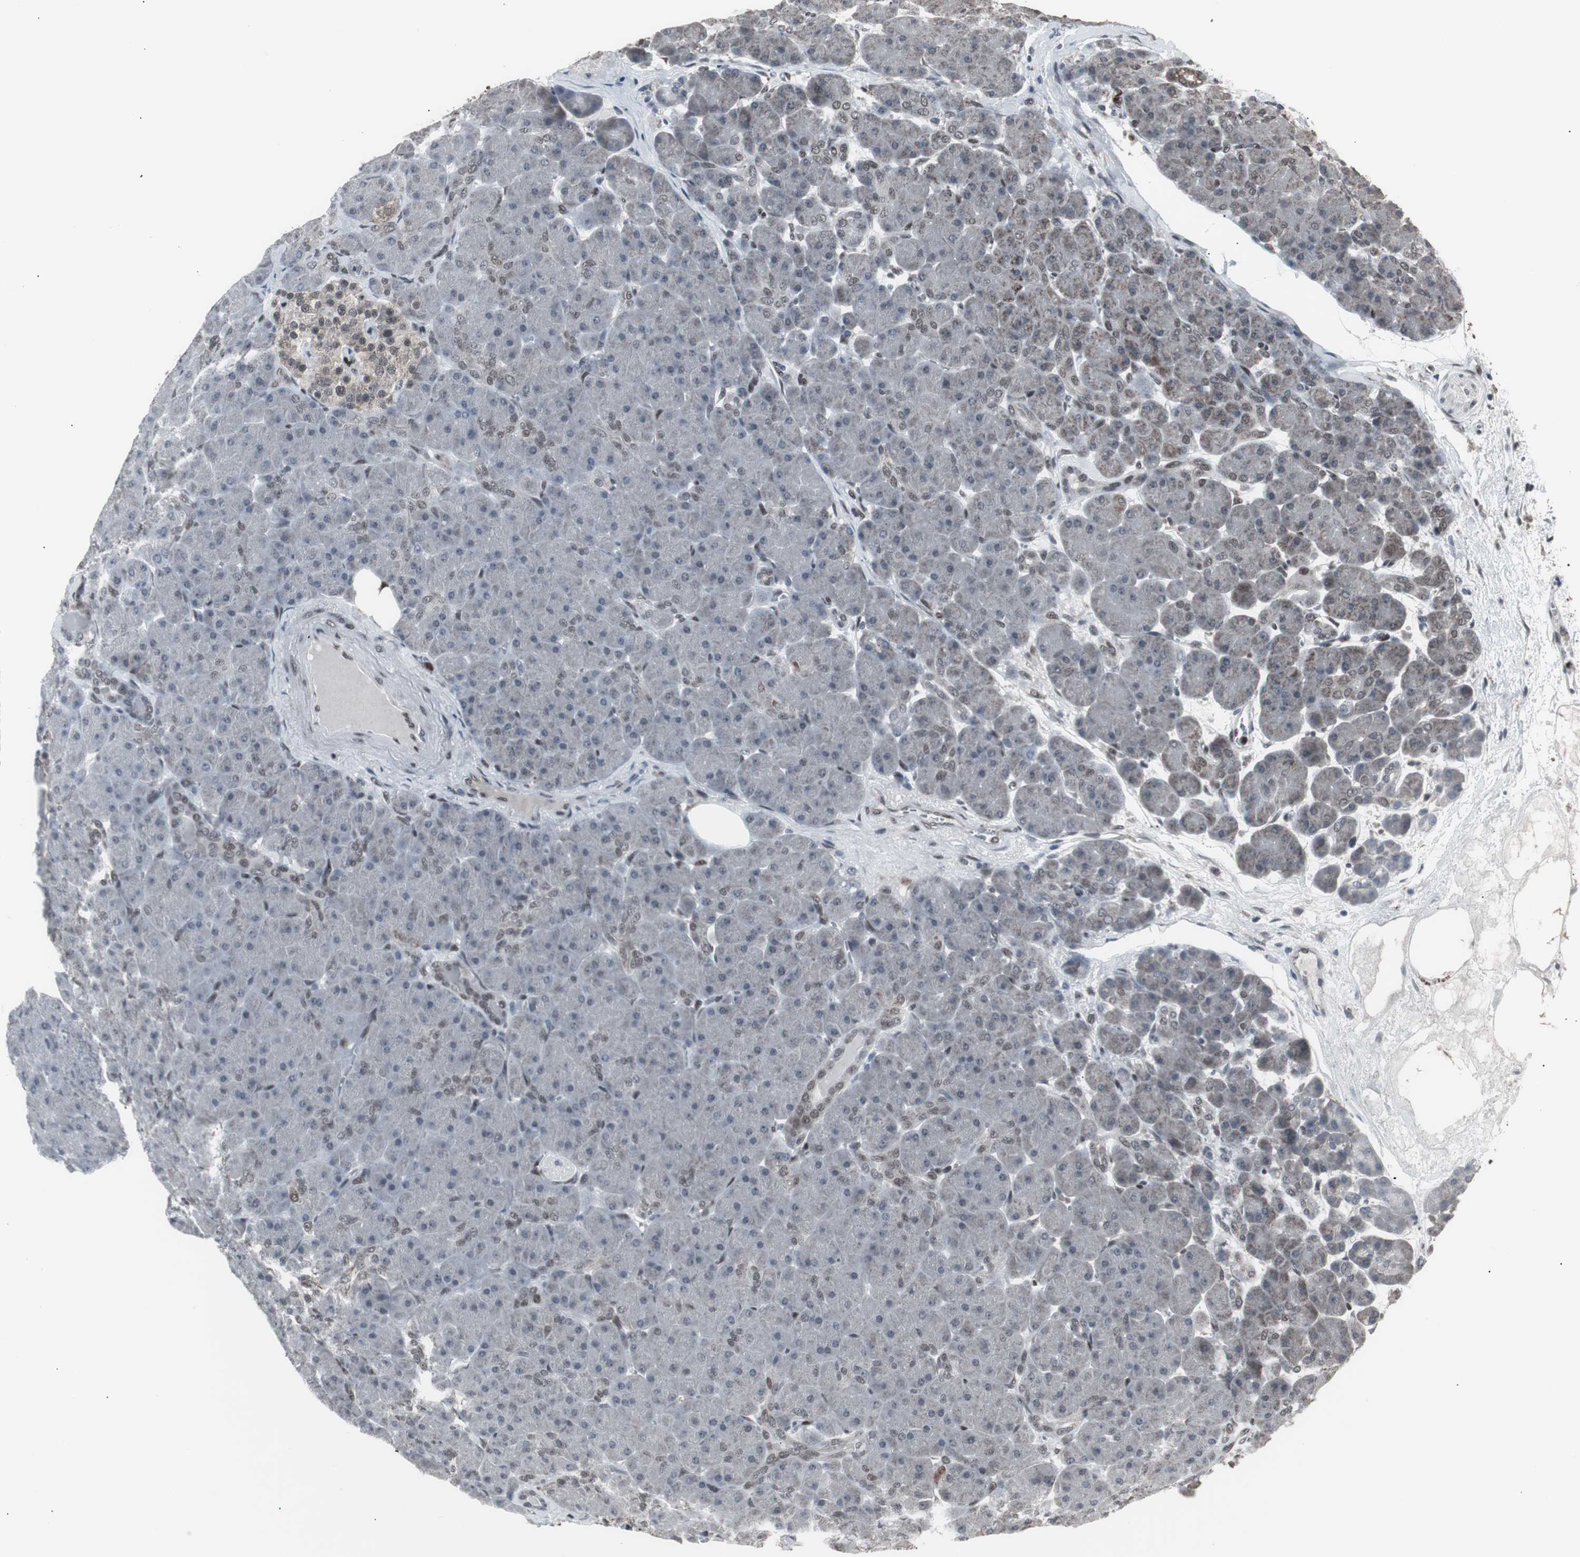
{"staining": {"intensity": "weak", "quantity": "<25%", "location": "nuclear"}, "tissue": "pancreas", "cell_type": "Exocrine glandular cells", "image_type": "normal", "snomed": [{"axis": "morphology", "description": "Normal tissue, NOS"}, {"axis": "topography", "description": "Pancreas"}], "caption": "A photomicrograph of pancreas stained for a protein displays no brown staining in exocrine glandular cells. (DAB (3,3'-diaminobenzidine) immunohistochemistry (IHC) with hematoxylin counter stain).", "gene": "RXRA", "patient": {"sex": "male", "age": 66}}